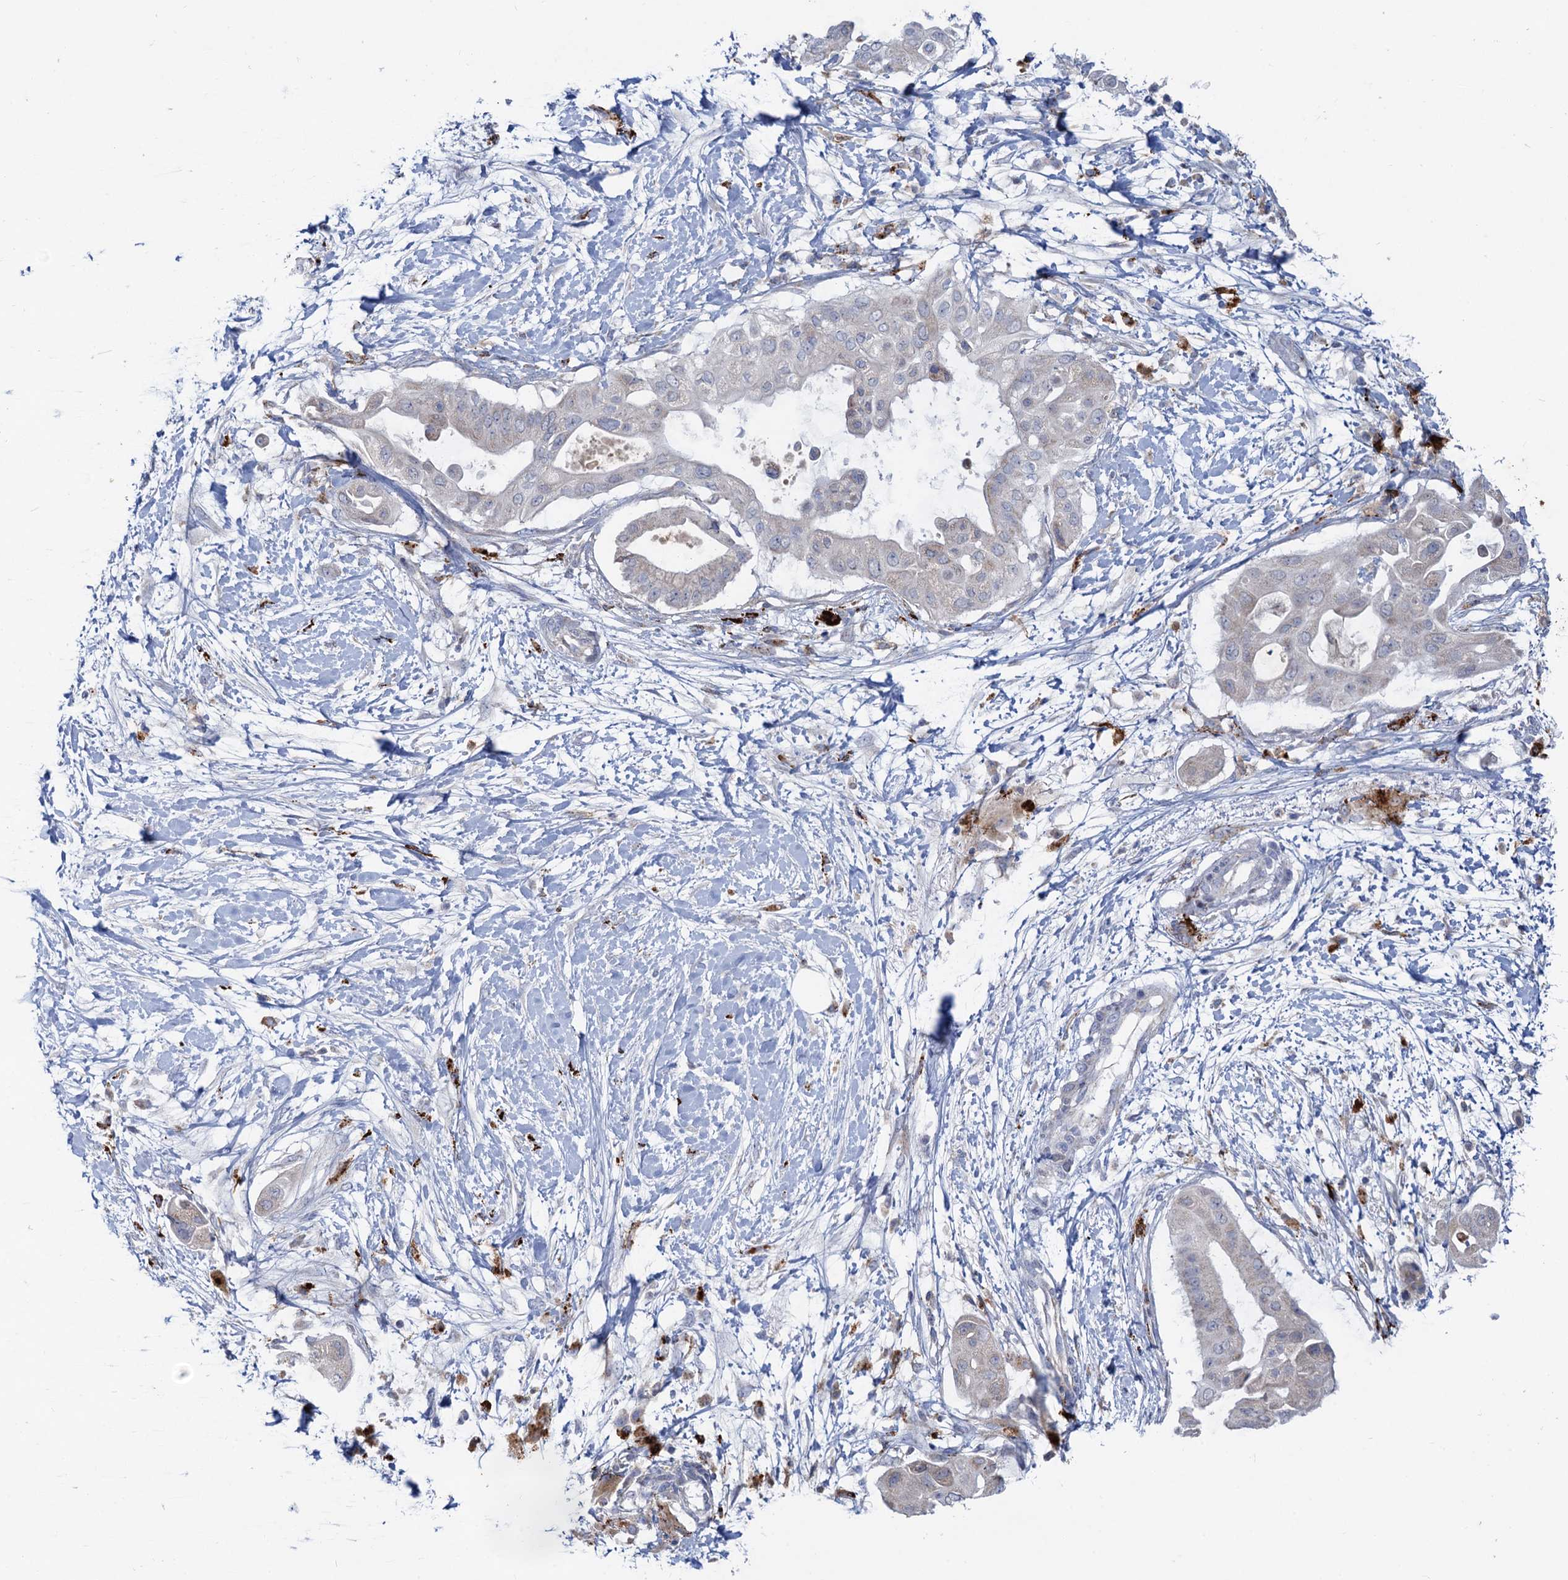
{"staining": {"intensity": "negative", "quantity": "none", "location": "none"}, "tissue": "pancreatic cancer", "cell_type": "Tumor cells", "image_type": "cancer", "snomed": [{"axis": "morphology", "description": "Adenocarcinoma, NOS"}, {"axis": "topography", "description": "Pancreas"}], "caption": "DAB (3,3'-diaminobenzidine) immunohistochemical staining of human pancreatic cancer (adenocarcinoma) reveals no significant expression in tumor cells. (Immunohistochemistry, brightfield microscopy, high magnification).", "gene": "ANKS3", "patient": {"sex": "male", "age": 68}}